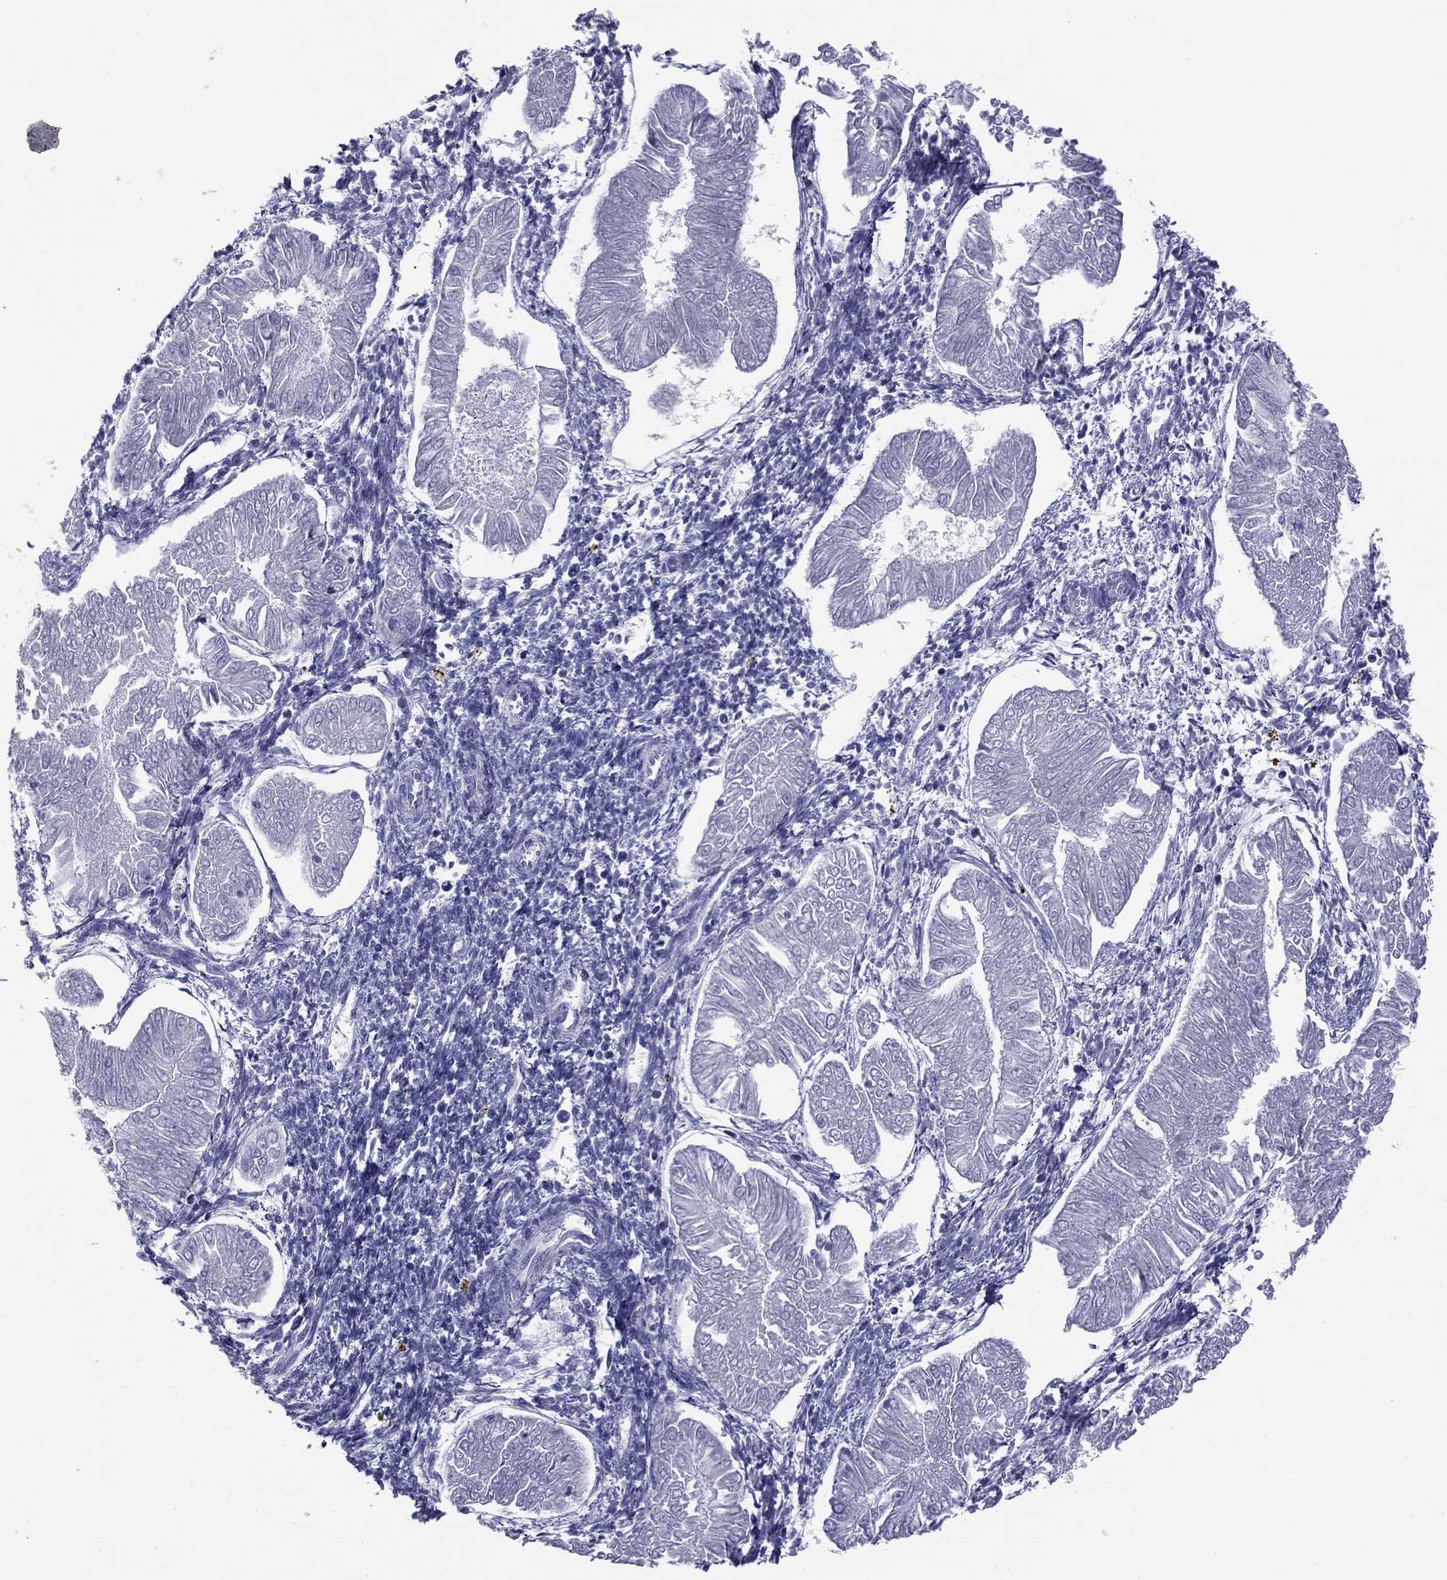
{"staining": {"intensity": "negative", "quantity": "none", "location": "none"}, "tissue": "endometrial cancer", "cell_type": "Tumor cells", "image_type": "cancer", "snomed": [{"axis": "morphology", "description": "Adenocarcinoma, NOS"}, {"axis": "topography", "description": "Endometrium"}], "caption": "Immunohistochemistry (IHC) histopathology image of neoplastic tissue: endometrial cancer (adenocarcinoma) stained with DAB displays no significant protein staining in tumor cells.", "gene": "HAO1", "patient": {"sex": "female", "age": 53}}